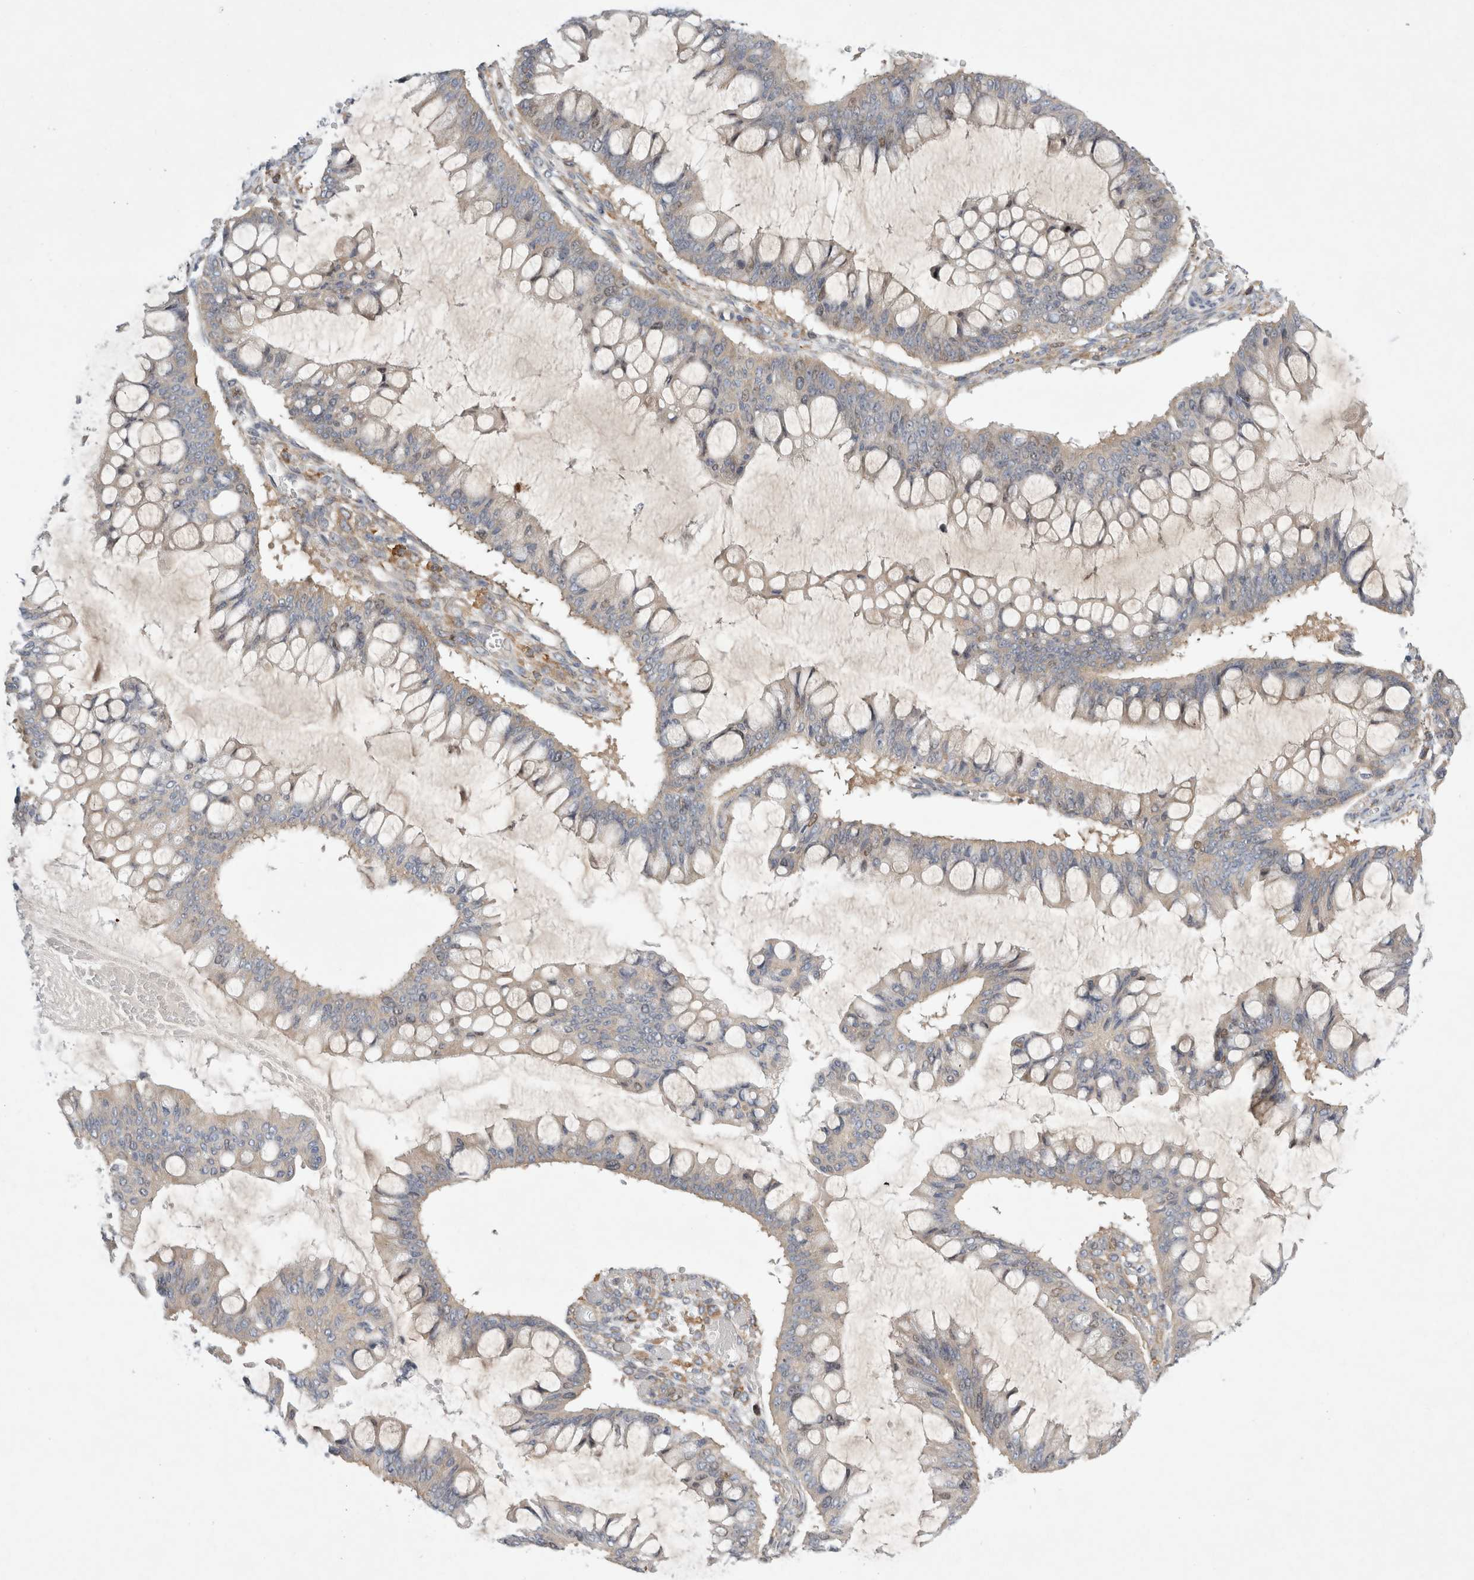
{"staining": {"intensity": "weak", "quantity": "25%-75%", "location": "cytoplasmic/membranous,nuclear"}, "tissue": "ovarian cancer", "cell_type": "Tumor cells", "image_type": "cancer", "snomed": [{"axis": "morphology", "description": "Cystadenocarcinoma, mucinous, NOS"}, {"axis": "topography", "description": "Ovary"}], "caption": "DAB (3,3'-diaminobenzidine) immunohistochemical staining of ovarian mucinous cystadenocarcinoma displays weak cytoplasmic/membranous and nuclear protein positivity in approximately 25%-75% of tumor cells.", "gene": "CDCA7L", "patient": {"sex": "female", "age": 73}}